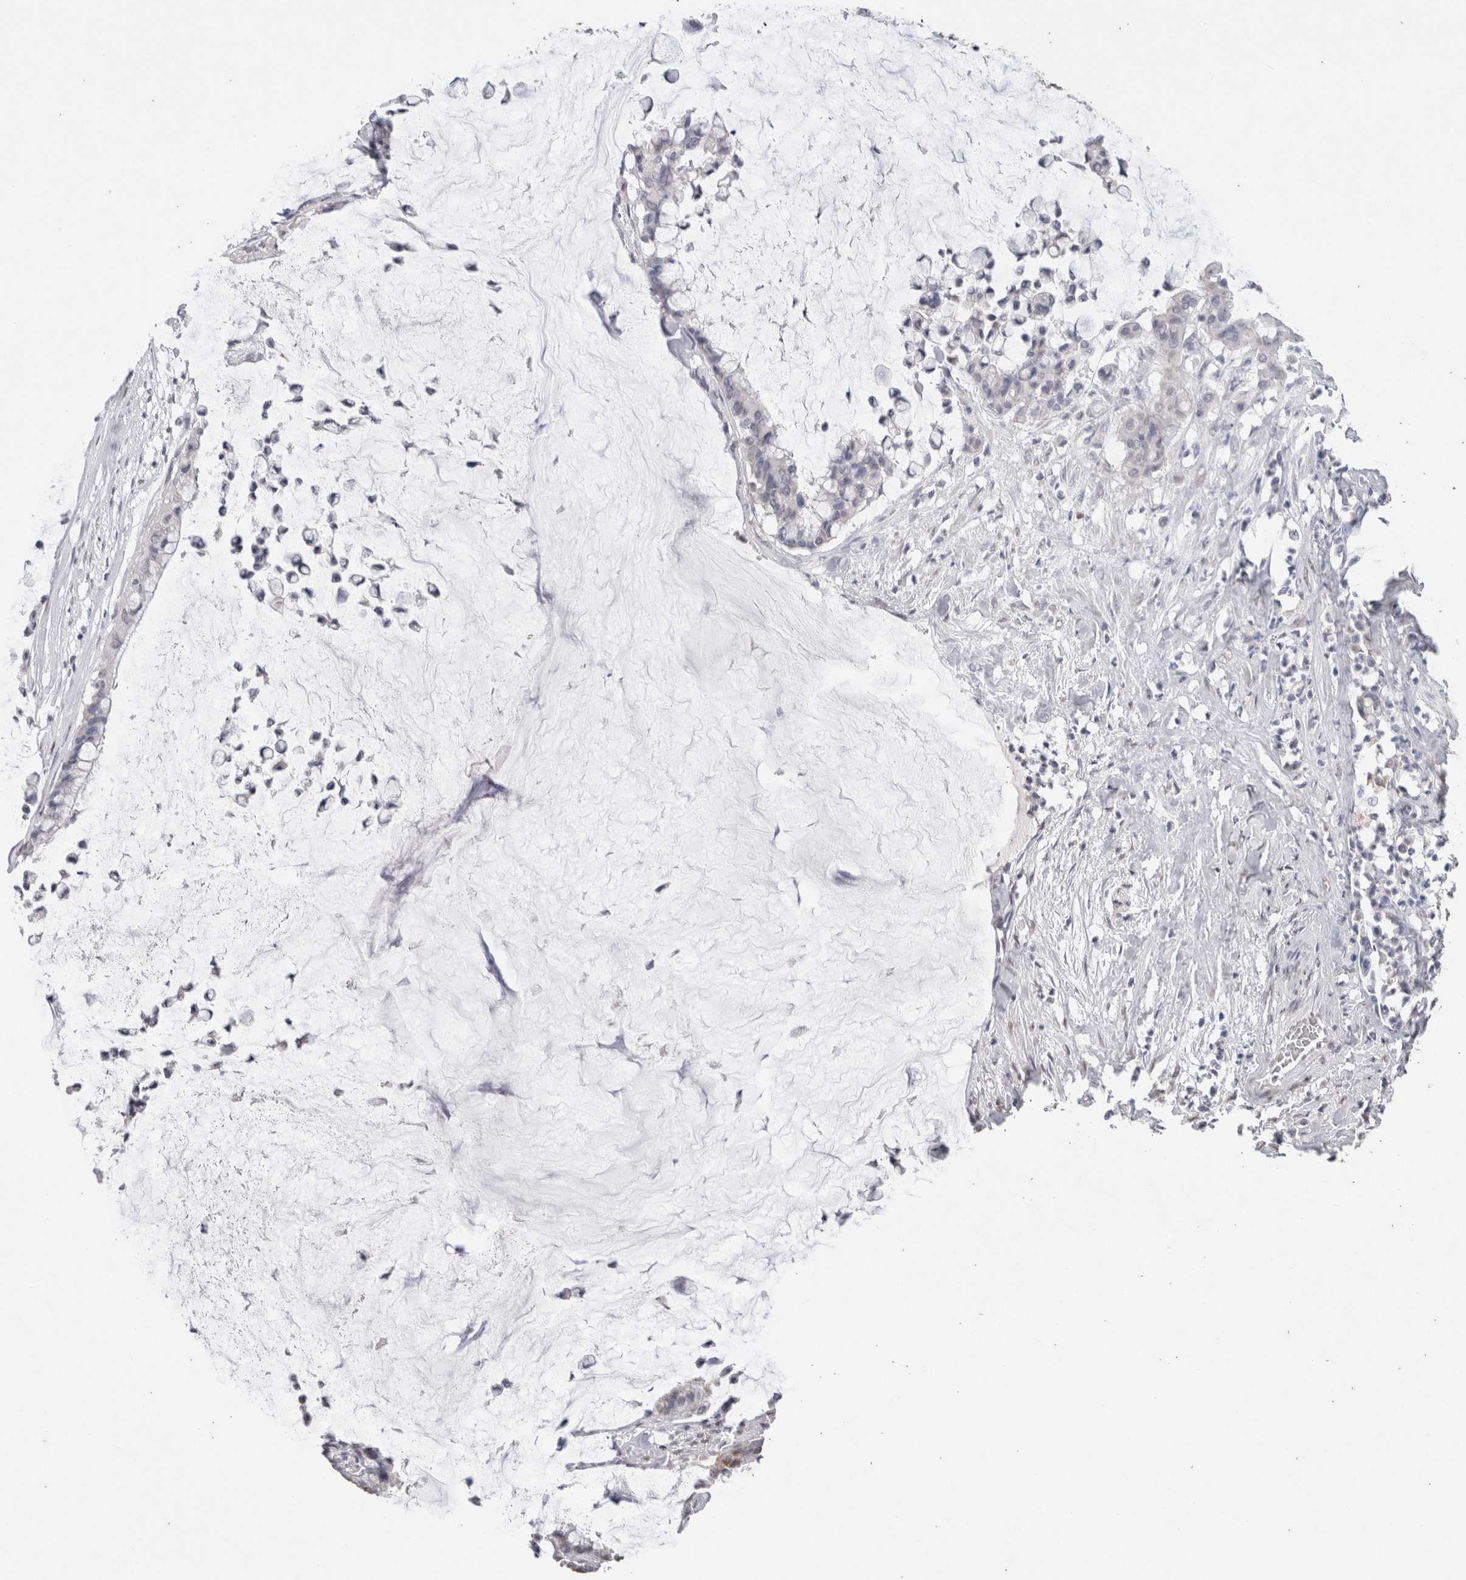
{"staining": {"intensity": "negative", "quantity": "none", "location": "none"}, "tissue": "pancreatic cancer", "cell_type": "Tumor cells", "image_type": "cancer", "snomed": [{"axis": "morphology", "description": "Adenocarcinoma, NOS"}, {"axis": "topography", "description": "Pancreas"}], "caption": "DAB (3,3'-diaminobenzidine) immunohistochemical staining of human pancreatic cancer (adenocarcinoma) shows no significant expression in tumor cells.", "gene": "LGALS2", "patient": {"sex": "male", "age": 41}}